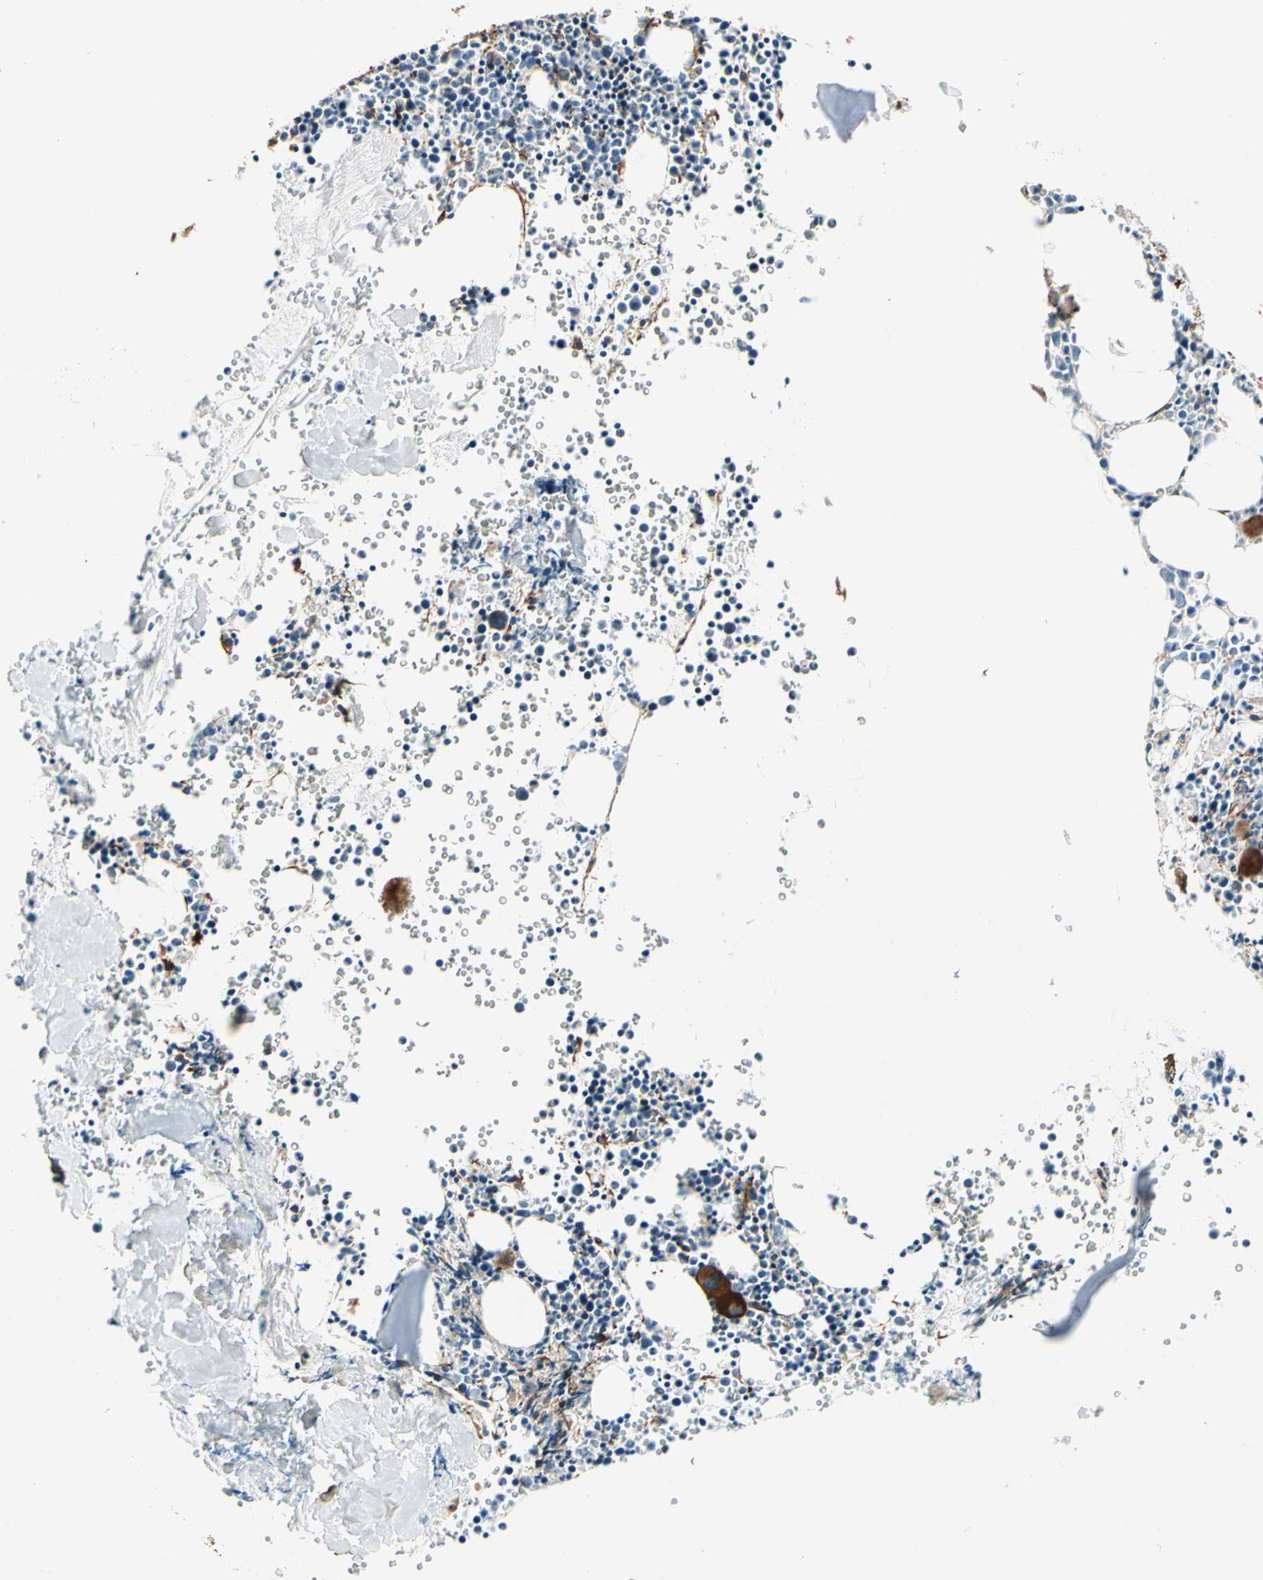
{"staining": {"intensity": "strong", "quantity": "<25%", "location": "cytoplasmic/membranous"}, "tissue": "bone marrow", "cell_type": "Hematopoietic cells", "image_type": "normal", "snomed": [{"axis": "morphology", "description": "Normal tissue, NOS"}, {"axis": "morphology", "description": "Inflammation, NOS"}, {"axis": "topography", "description": "Bone marrow"}], "caption": "Immunohistochemical staining of benign human bone marrow displays strong cytoplasmic/membranous protein staining in approximately <25% of hematopoietic cells.", "gene": "CALD1", "patient": {"sex": "female", "age": 17}}